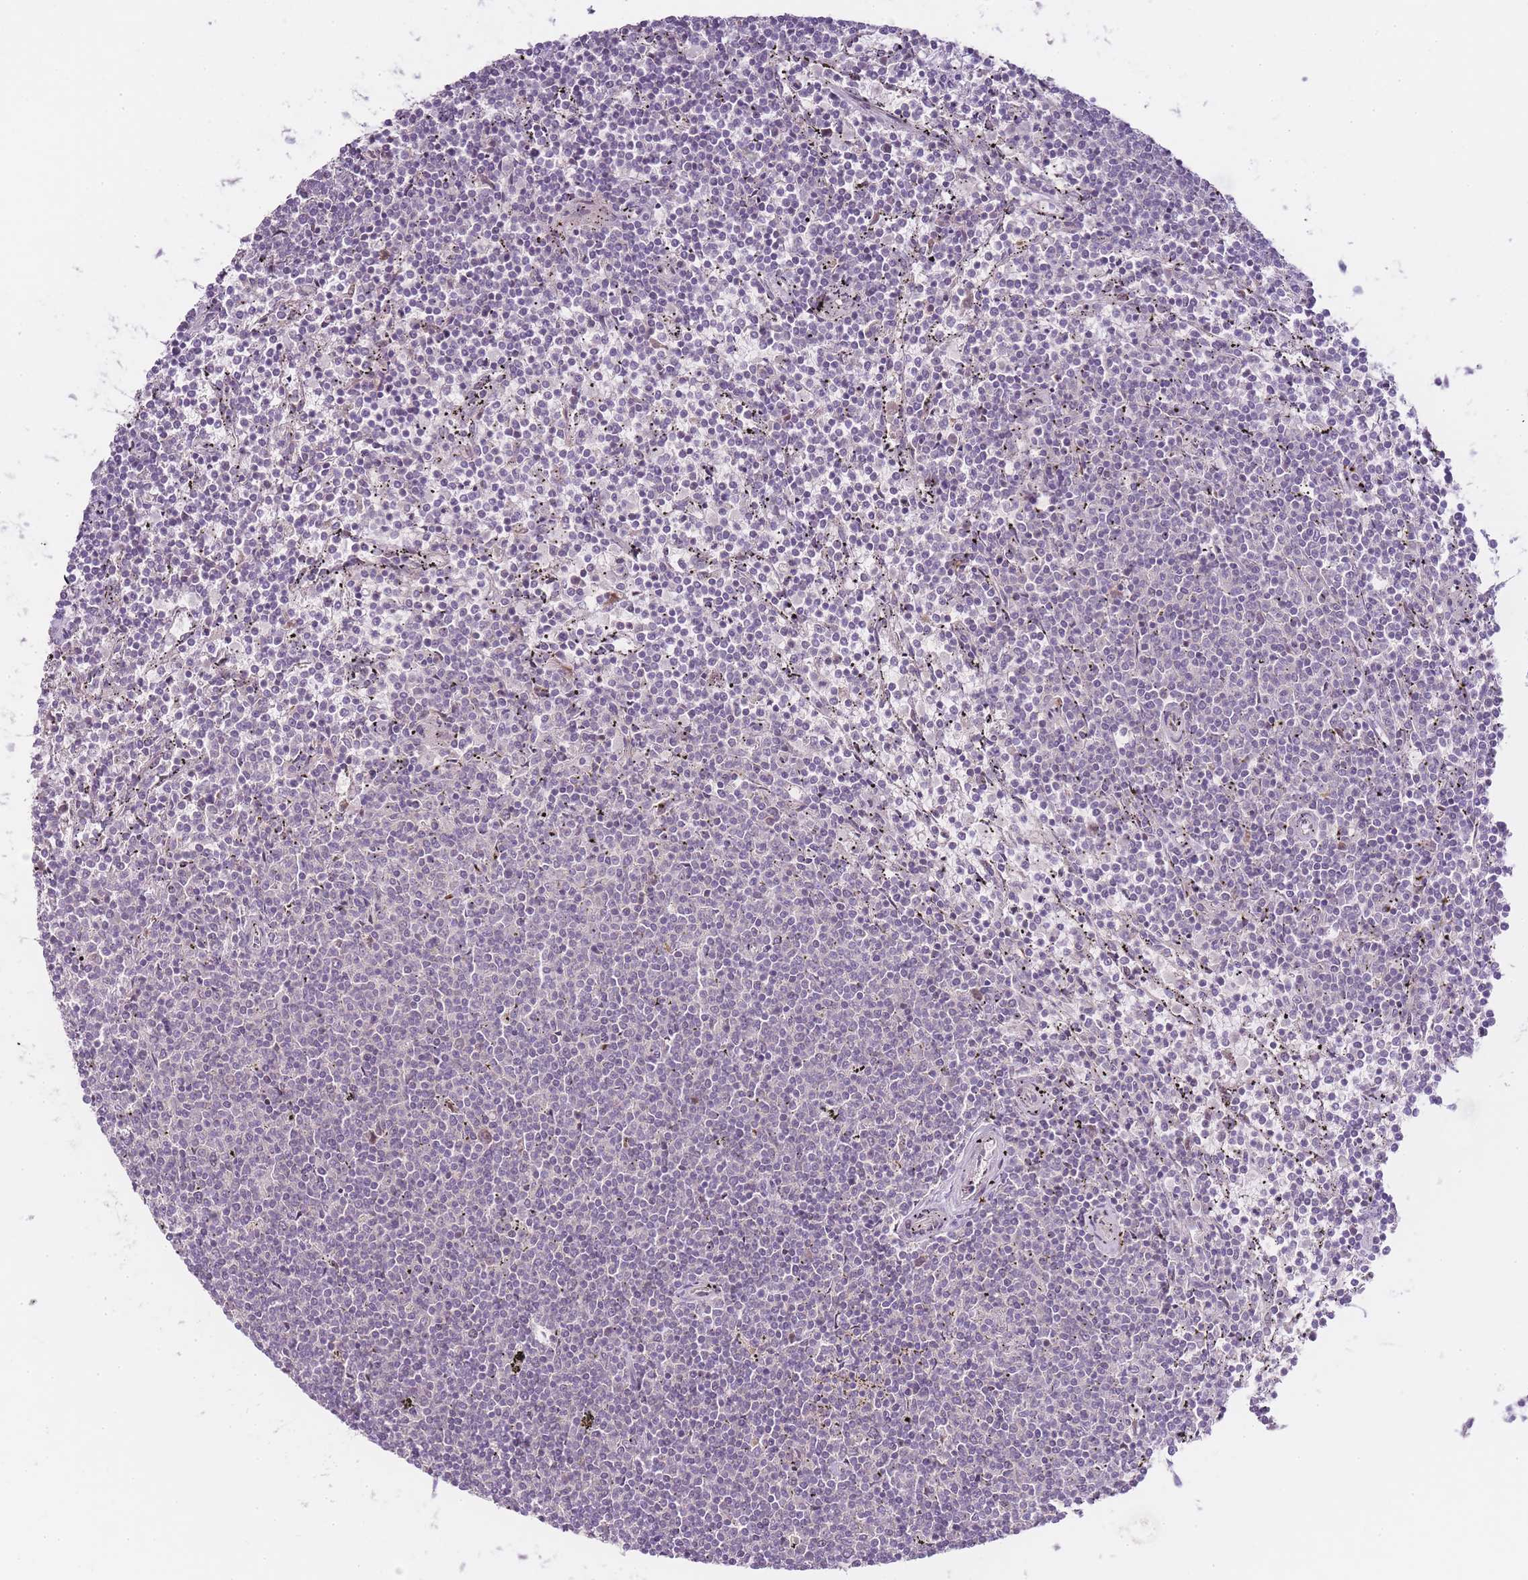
{"staining": {"intensity": "negative", "quantity": "none", "location": "none"}, "tissue": "lymphoma", "cell_type": "Tumor cells", "image_type": "cancer", "snomed": [{"axis": "morphology", "description": "Malignant lymphoma, non-Hodgkin's type, Low grade"}, {"axis": "topography", "description": "Spleen"}], "caption": "DAB immunohistochemical staining of malignant lymphoma, non-Hodgkin's type (low-grade) shows no significant expression in tumor cells.", "gene": "OGG1", "patient": {"sex": "female", "age": 50}}